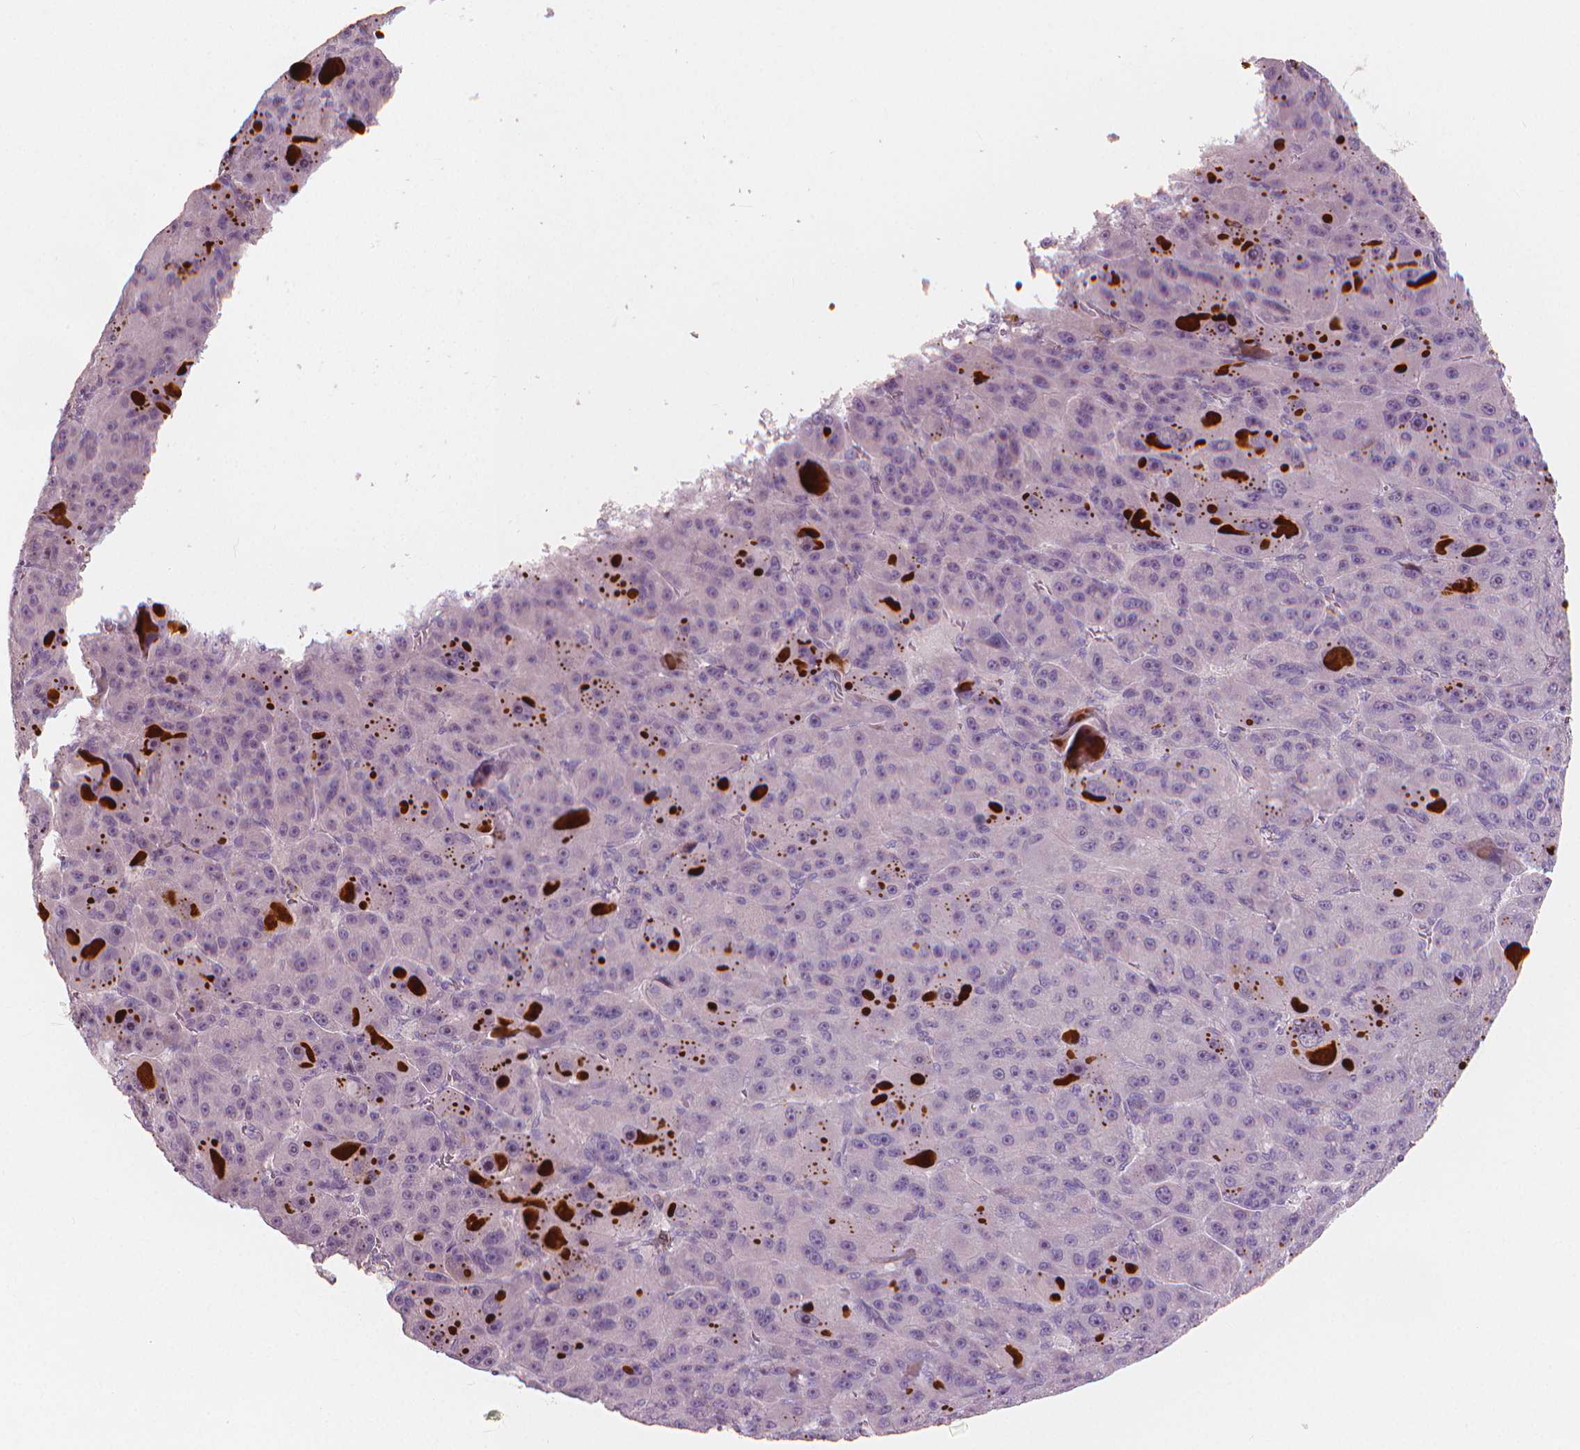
{"staining": {"intensity": "negative", "quantity": "none", "location": "none"}, "tissue": "liver cancer", "cell_type": "Tumor cells", "image_type": "cancer", "snomed": [{"axis": "morphology", "description": "Carcinoma, Hepatocellular, NOS"}, {"axis": "topography", "description": "Liver"}], "caption": "Immunohistochemistry image of neoplastic tissue: human liver cancer (hepatocellular carcinoma) stained with DAB (3,3'-diaminobenzidine) displays no significant protein expression in tumor cells.", "gene": "RNASE7", "patient": {"sex": "male", "age": 76}}